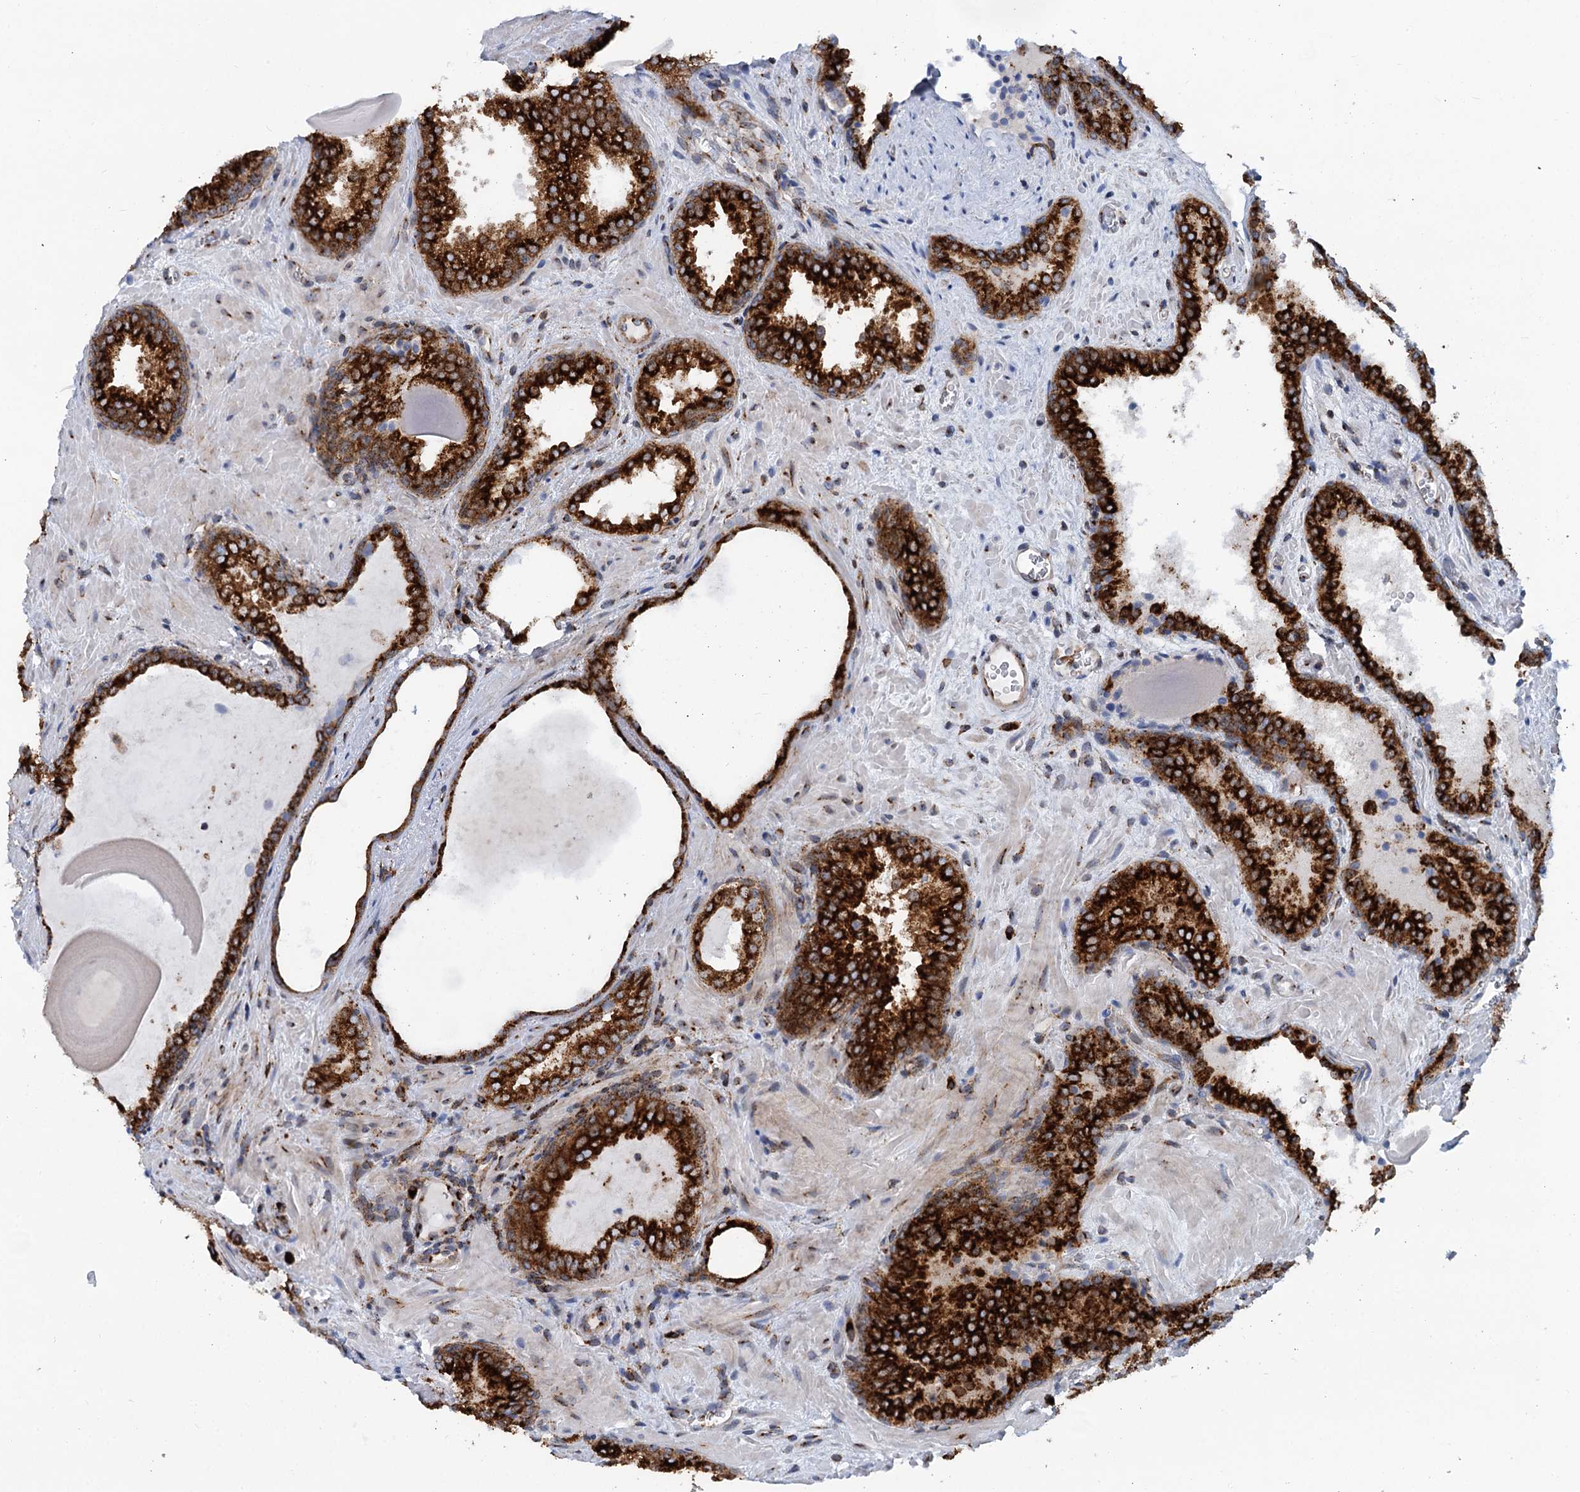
{"staining": {"intensity": "strong", "quantity": ">75%", "location": "cytoplasmic/membranous"}, "tissue": "prostate cancer", "cell_type": "Tumor cells", "image_type": "cancer", "snomed": [{"axis": "morphology", "description": "Adenocarcinoma, High grade"}, {"axis": "topography", "description": "Prostate"}], "caption": "Prostate cancer (adenocarcinoma (high-grade)) stained with IHC reveals strong cytoplasmic/membranous positivity in about >75% of tumor cells.", "gene": "SUPT20H", "patient": {"sex": "male", "age": 66}}